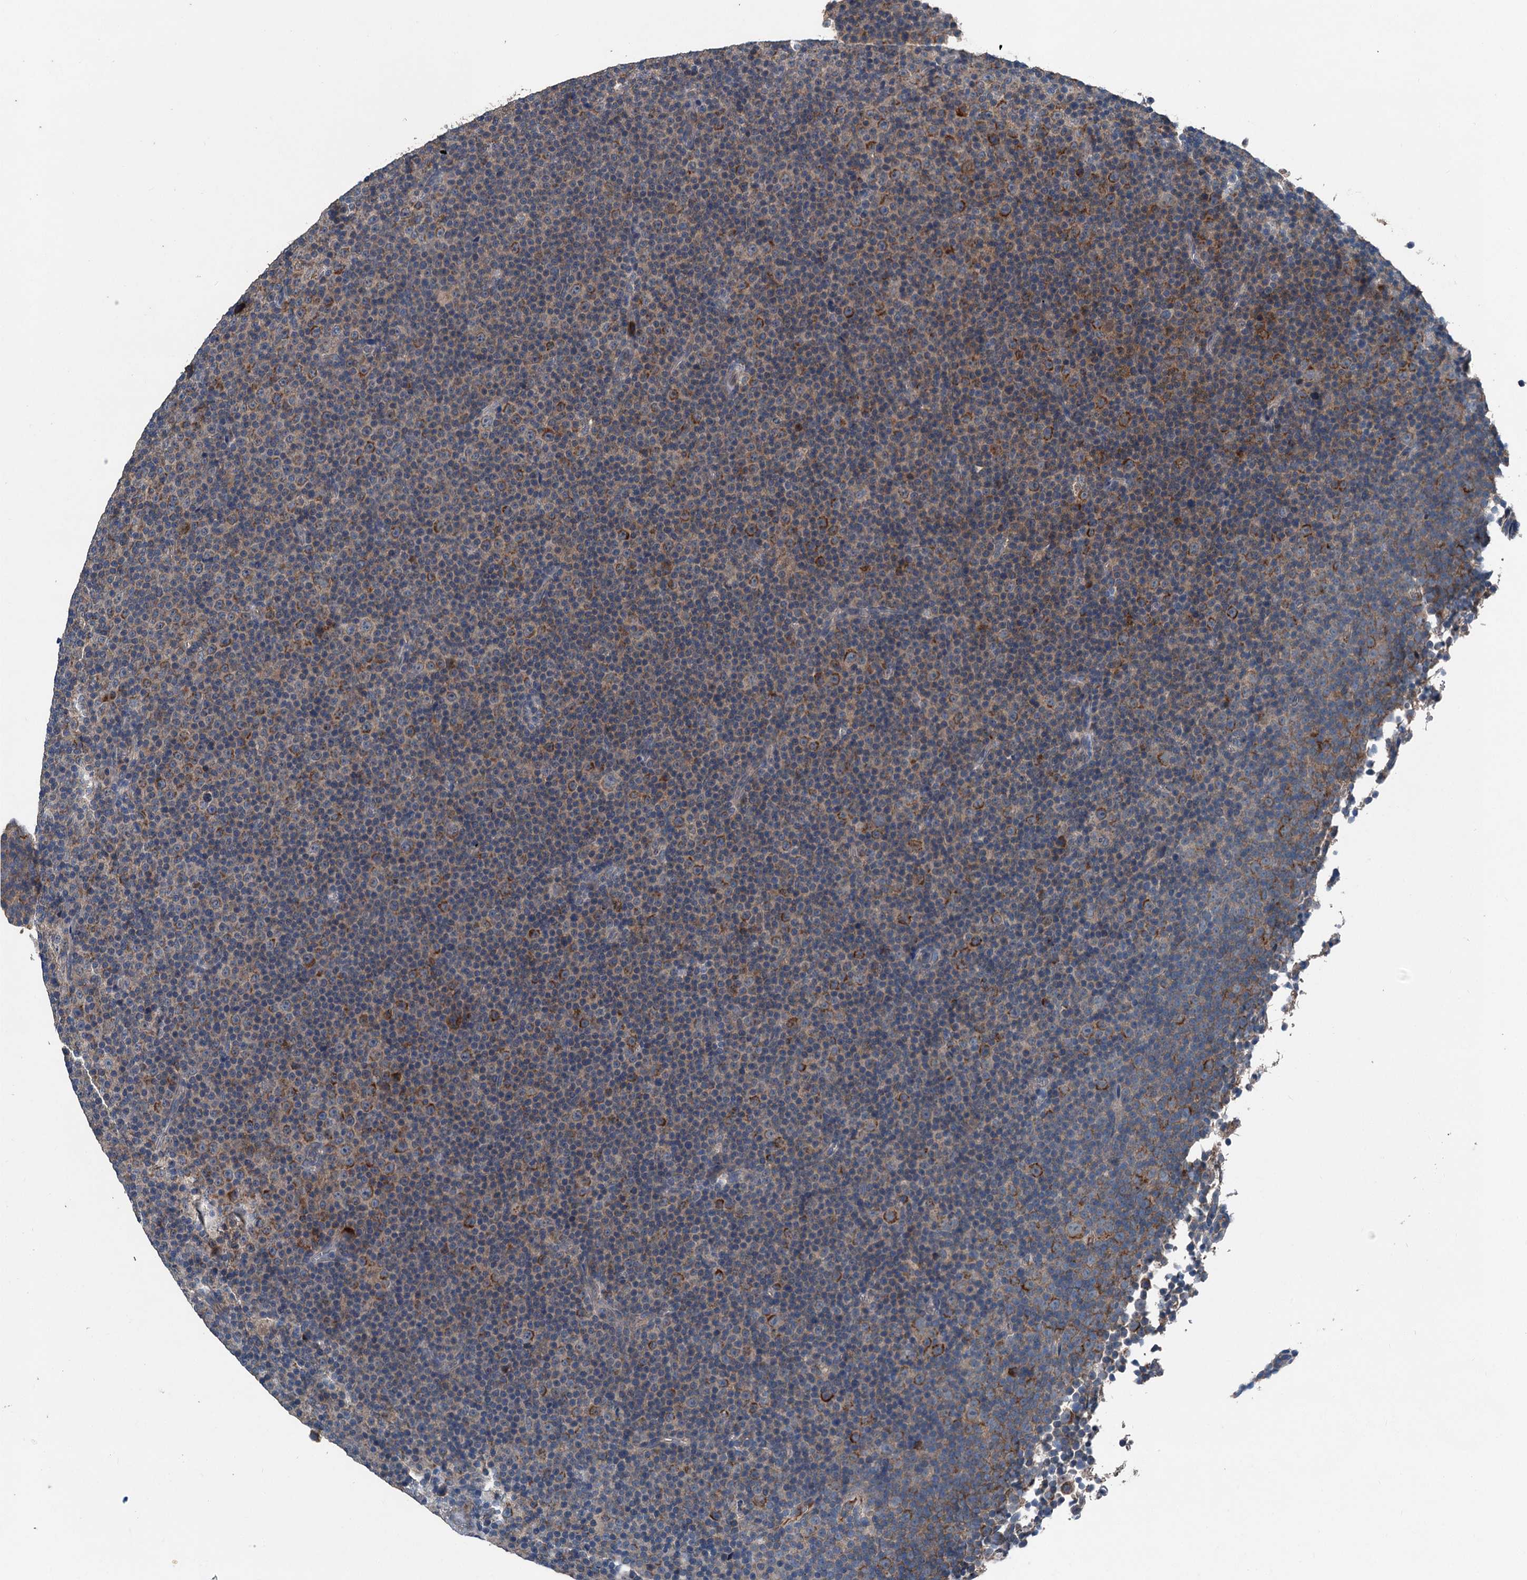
{"staining": {"intensity": "moderate", "quantity": ">75%", "location": "cytoplasmic/membranous"}, "tissue": "lymphoma", "cell_type": "Tumor cells", "image_type": "cancer", "snomed": [{"axis": "morphology", "description": "Malignant lymphoma, non-Hodgkin's type, Low grade"}, {"axis": "topography", "description": "Lymph node"}], "caption": "An immunohistochemistry (IHC) histopathology image of neoplastic tissue is shown. Protein staining in brown highlights moderate cytoplasmic/membranous positivity in lymphoma within tumor cells.", "gene": "PDSS1", "patient": {"sex": "female", "age": 67}}